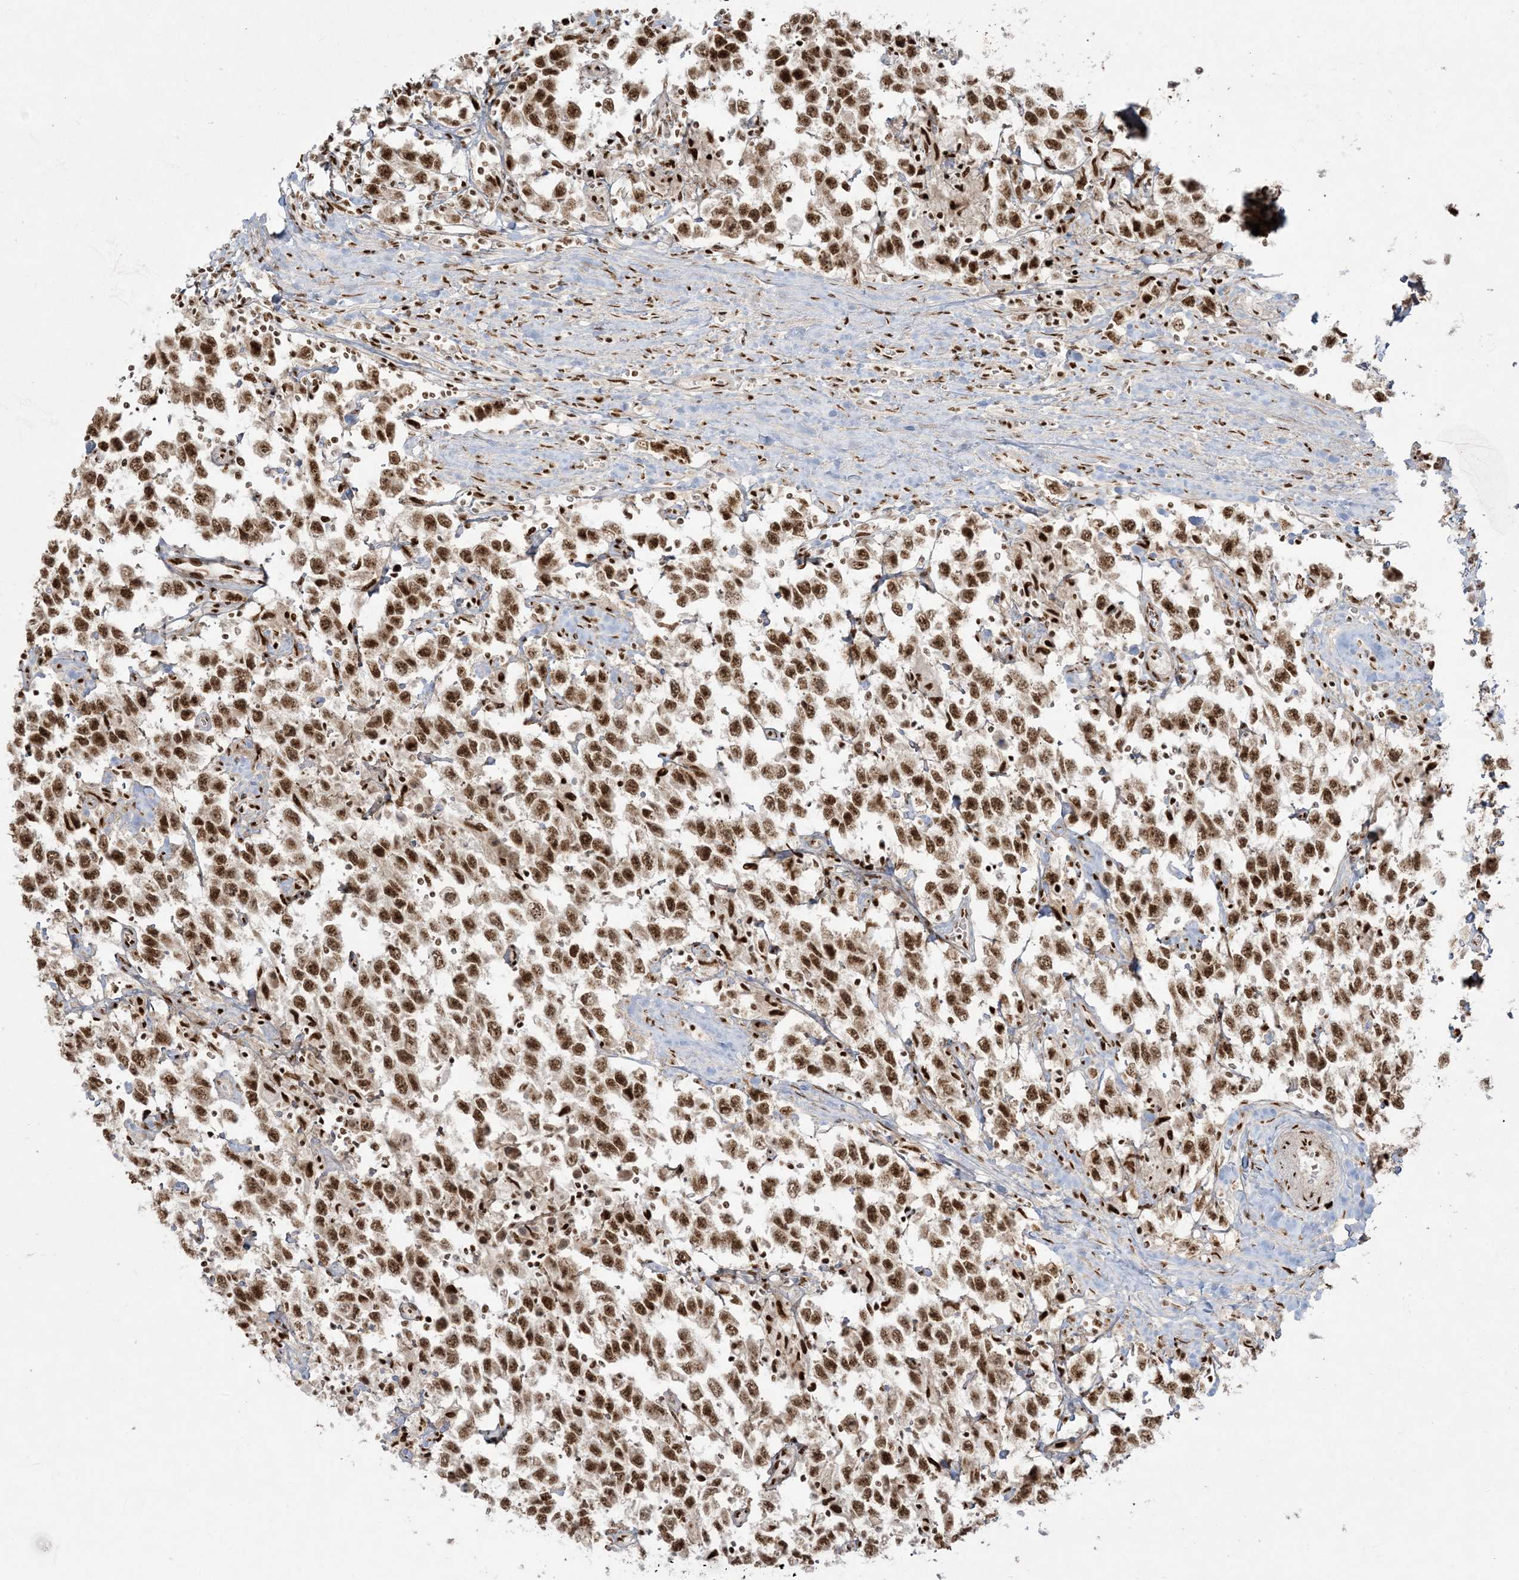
{"staining": {"intensity": "strong", "quantity": ">75%", "location": "nuclear"}, "tissue": "testis cancer", "cell_type": "Tumor cells", "image_type": "cancer", "snomed": [{"axis": "morphology", "description": "Seminoma, NOS"}, {"axis": "topography", "description": "Testis"}], "caption": "Immunohistochemical staining of testis cancer (seminoma) exhibits high levels of strong nuclear expression in approximately >75% of tumor cells.", "gene": "RBM10", "patient": {"sex": "male", "age": 41}}